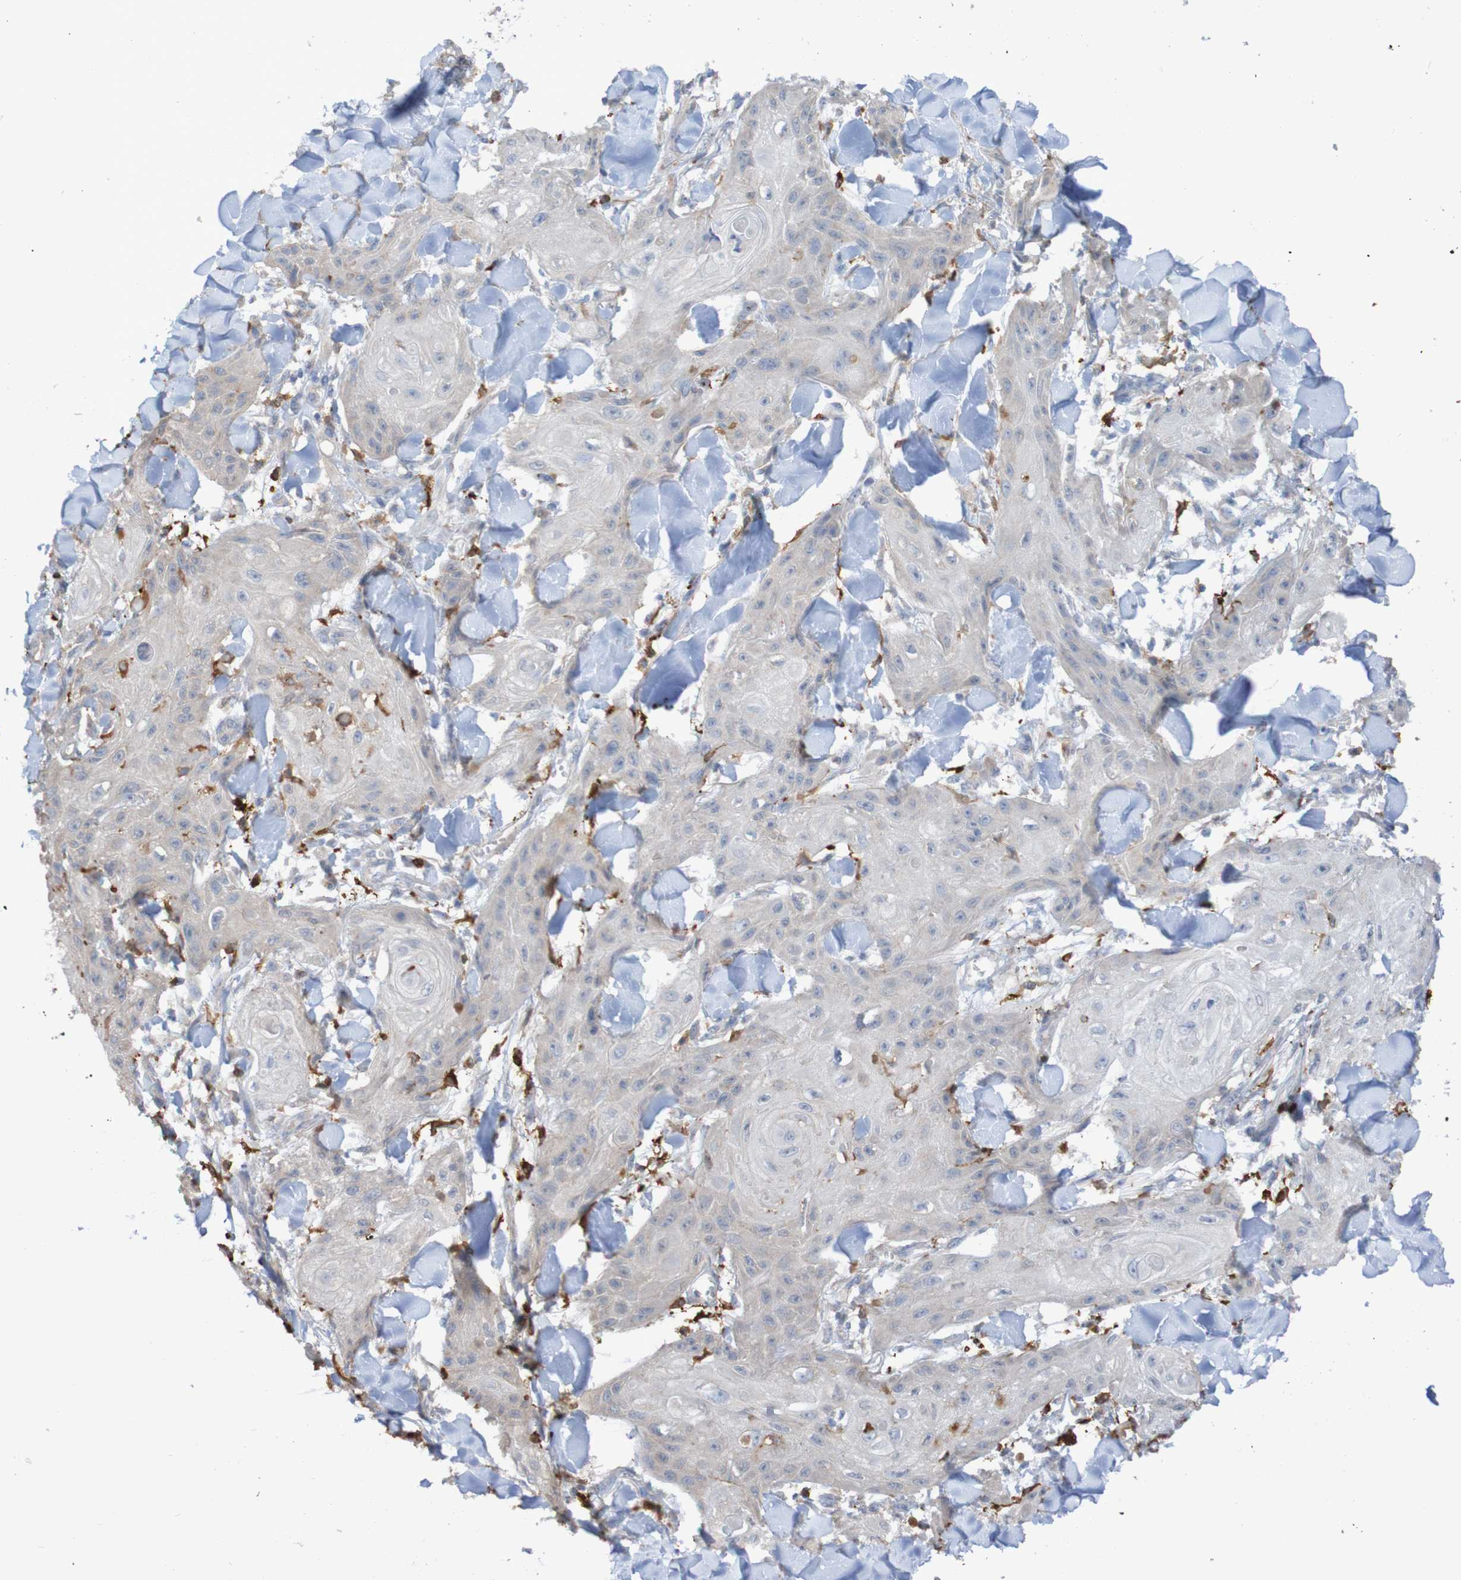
{"staining": {"intensity": "negative", "quantity": "none", "location": "none"}, "tissue": "skin cancer", "cell_type": "Tumor cells", "image_type": "cancer", "snomed": [{"axis": "morphology", "description": "Squamous cell carcinoma, NOS"}, {"axis": "topography", "description": "Skin"}], "caption": "This is an immunohistochemistry (IHC) image of human skin squamous cell carcinoma. There is no expression in tumor cells.", "gene": "PHYH", "patient": {"sex": "male", "age": 74}}